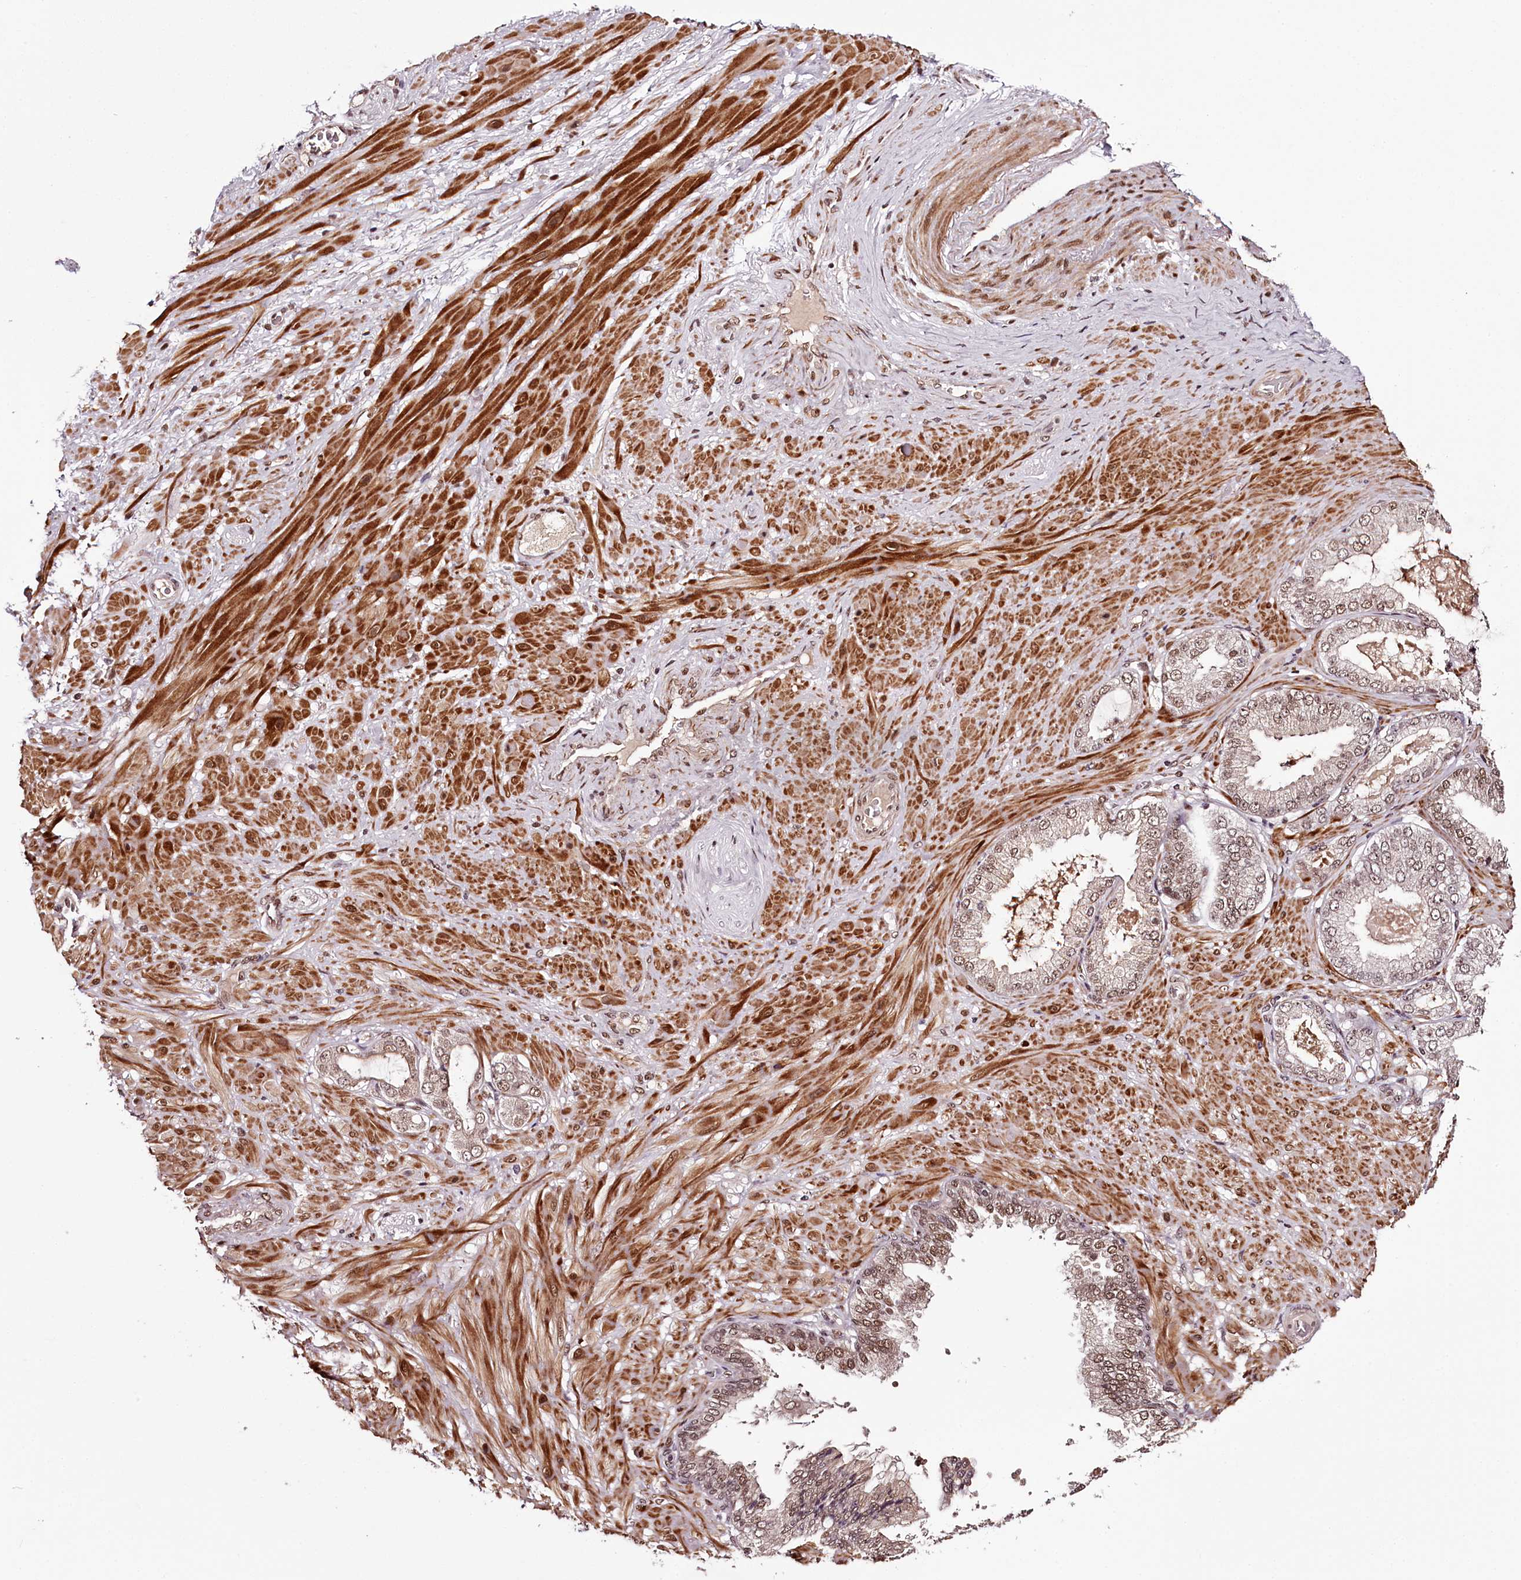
{"staining": {"intensity": "moderate", "quantity": ">75%", "location": "nuclear"}, "tissue": "adipose tissue", "cell_type": "Adipocytes", "image_type": "normal", "snomed": [{"axis": "morphology", "description": "Normal tissue, NOS"}, {"axis": "morphology", "description": "Adenocarcinoma, Low grade"}, {"axis": "topography", "description": "Prostate"}, {"axis": "topography", "description": "Peripheral nerve tissue"}], "caption": "Adipose tissue stained with immunohistochemistry (IHC) shows moderate nuclear expression in approximately >75% of adipocytes. (DAB IHC, brown staining for protein, blue staining for nuclei).", "gene": "TTC33", "patient": {"sex": "male", "age": 63}}